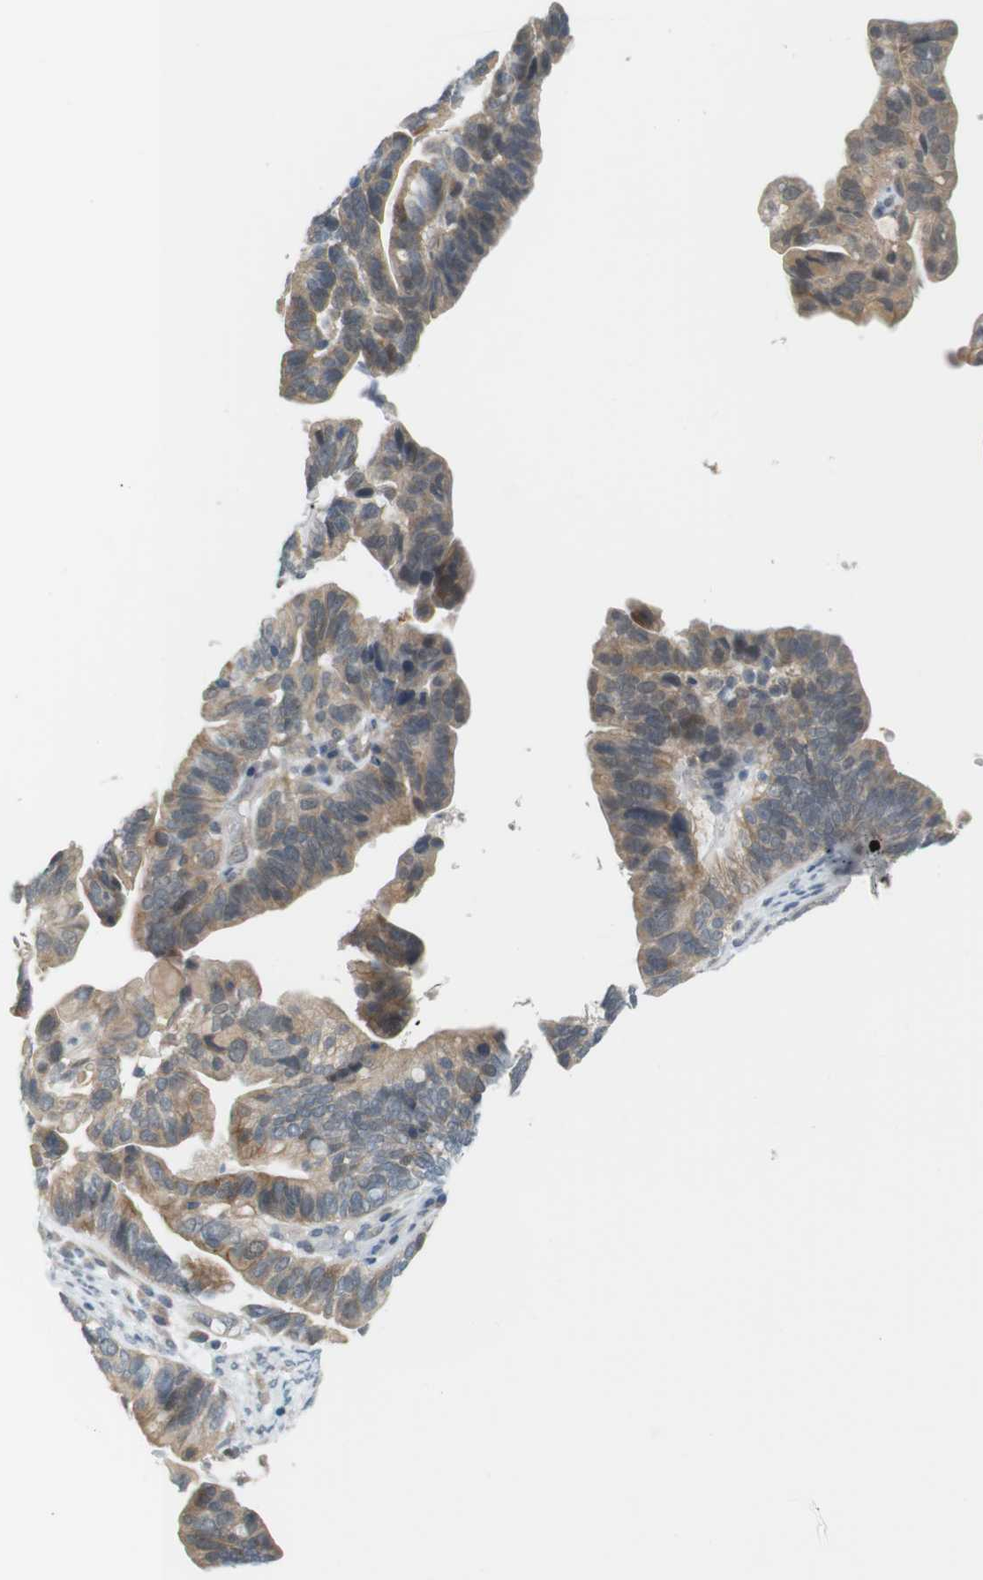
{"staining": {"intensity": "weak", "quantity": ">75%", "location": "cytoplasmic/membranous"}, "tissue": "ovarian cancer", "cell_type": "Tumor cells", "image_type": "cancer", "snomed": [{"axis": "morphology", "description": "Cystadenocarcinoma, serous, NOS"}, {"axis": "topography", "description": "Ovary"}], "caption": "An immunohistochemistry photomicrograph of tumor tissue is shown. Protein staining in brown highlights weak cytoplasmic/membranous positivity in ovarian serous cystadenocarcinoma within tumor cells.", "gene": "RTN3", "patient": {"sex": "female", "age": 56}}